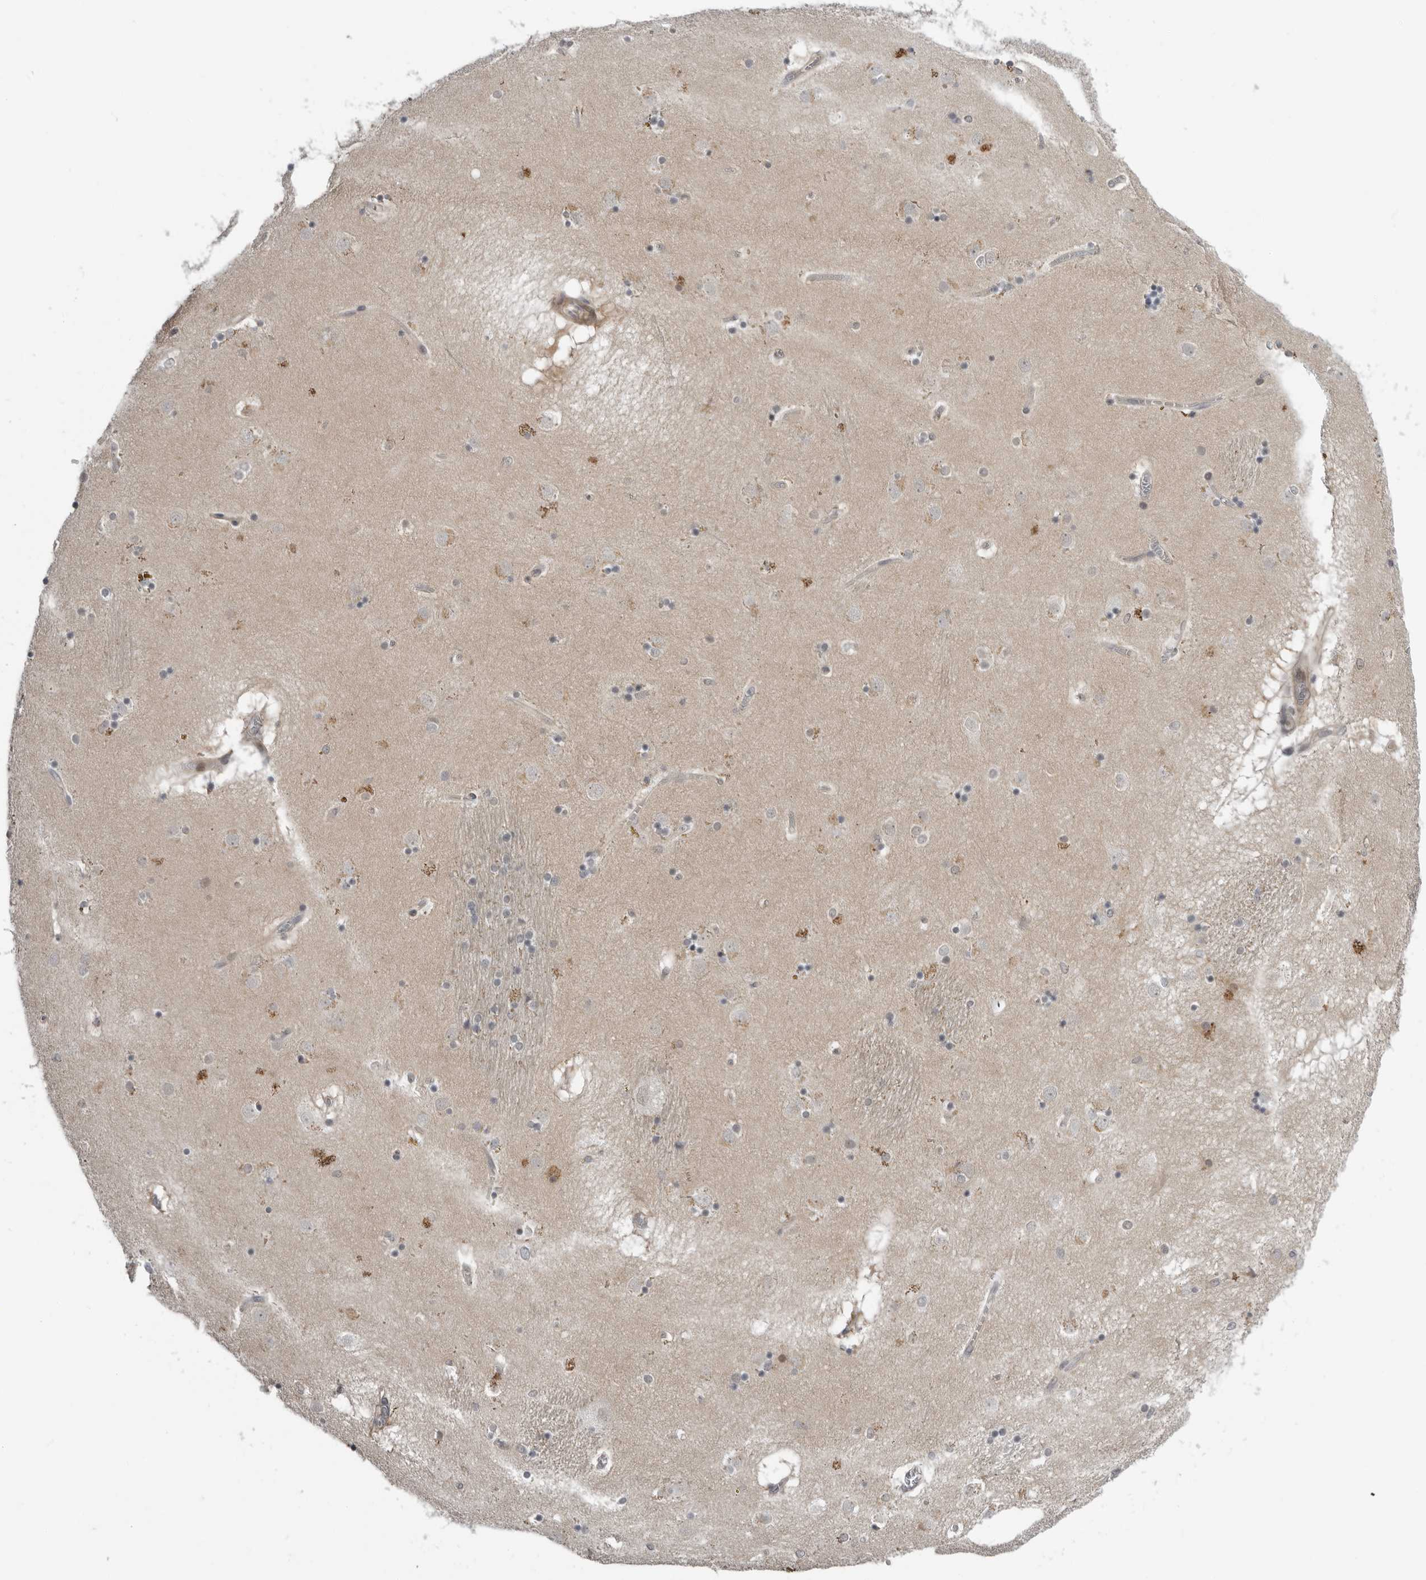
{"staining": {"intensity": "weak", "quantity": "25%-75%", "location": "cytoplasmic/membranous"}, "tissue": "caudate", "cell_type": "Glial cells", "image_type": "normal", "snomed": [{"axis": "morphology", "description": "Normal tissue, NOS"}, {"axis": "topography", "description": "Lateral ventricle wall"}], "caption": "This is a photomicrograph of immunohistochemistry staining of unremarkable caudate, which shows weak staining in the cytoplasmic/membranous of glial cells.", "gene": "ALPK2", "patient": {"sex": "male", "age": 70}}